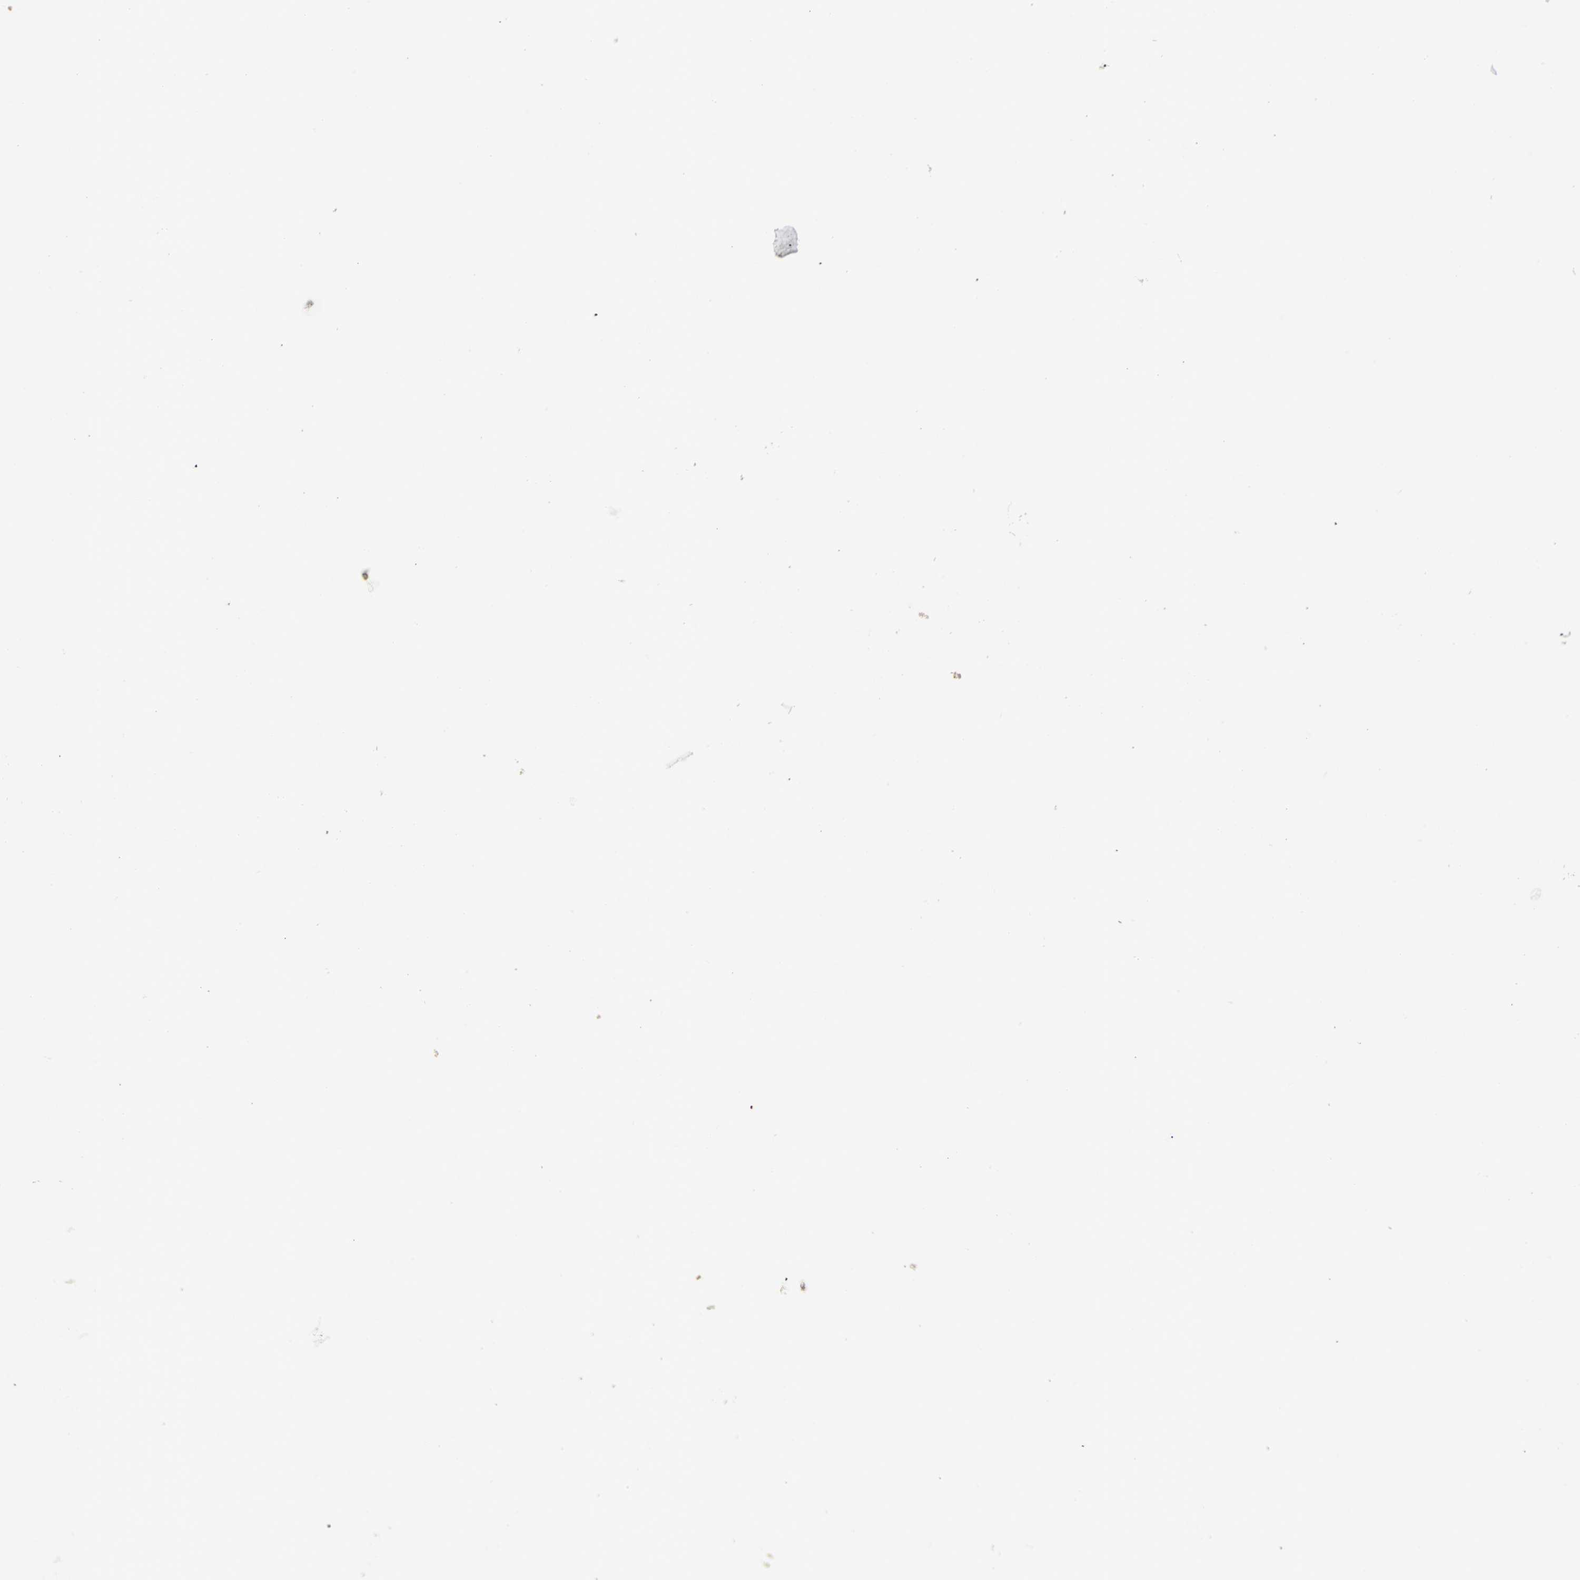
{"staining": {"intensity": "moderate", "quantity": "25%-75%", "location": "cytoplasmic/membranous"}, "tissue": "skin cancer", "cell_type": "Tumor cells", "image_type": "cancer", "snomed": [{"axis": "morphology", "description": "Basal cell carcinoma"}, {"axis": "topography", "description": "Skin"}], "caption": "This is an image of immunohistochemistry staining of skin cancer (basal cell carcinoma), which shows moderate staining in the cytoplasmic/membranous of tumor cells.", "gene": "JADE3", "patient": {"sex": "male", "age": 87}}